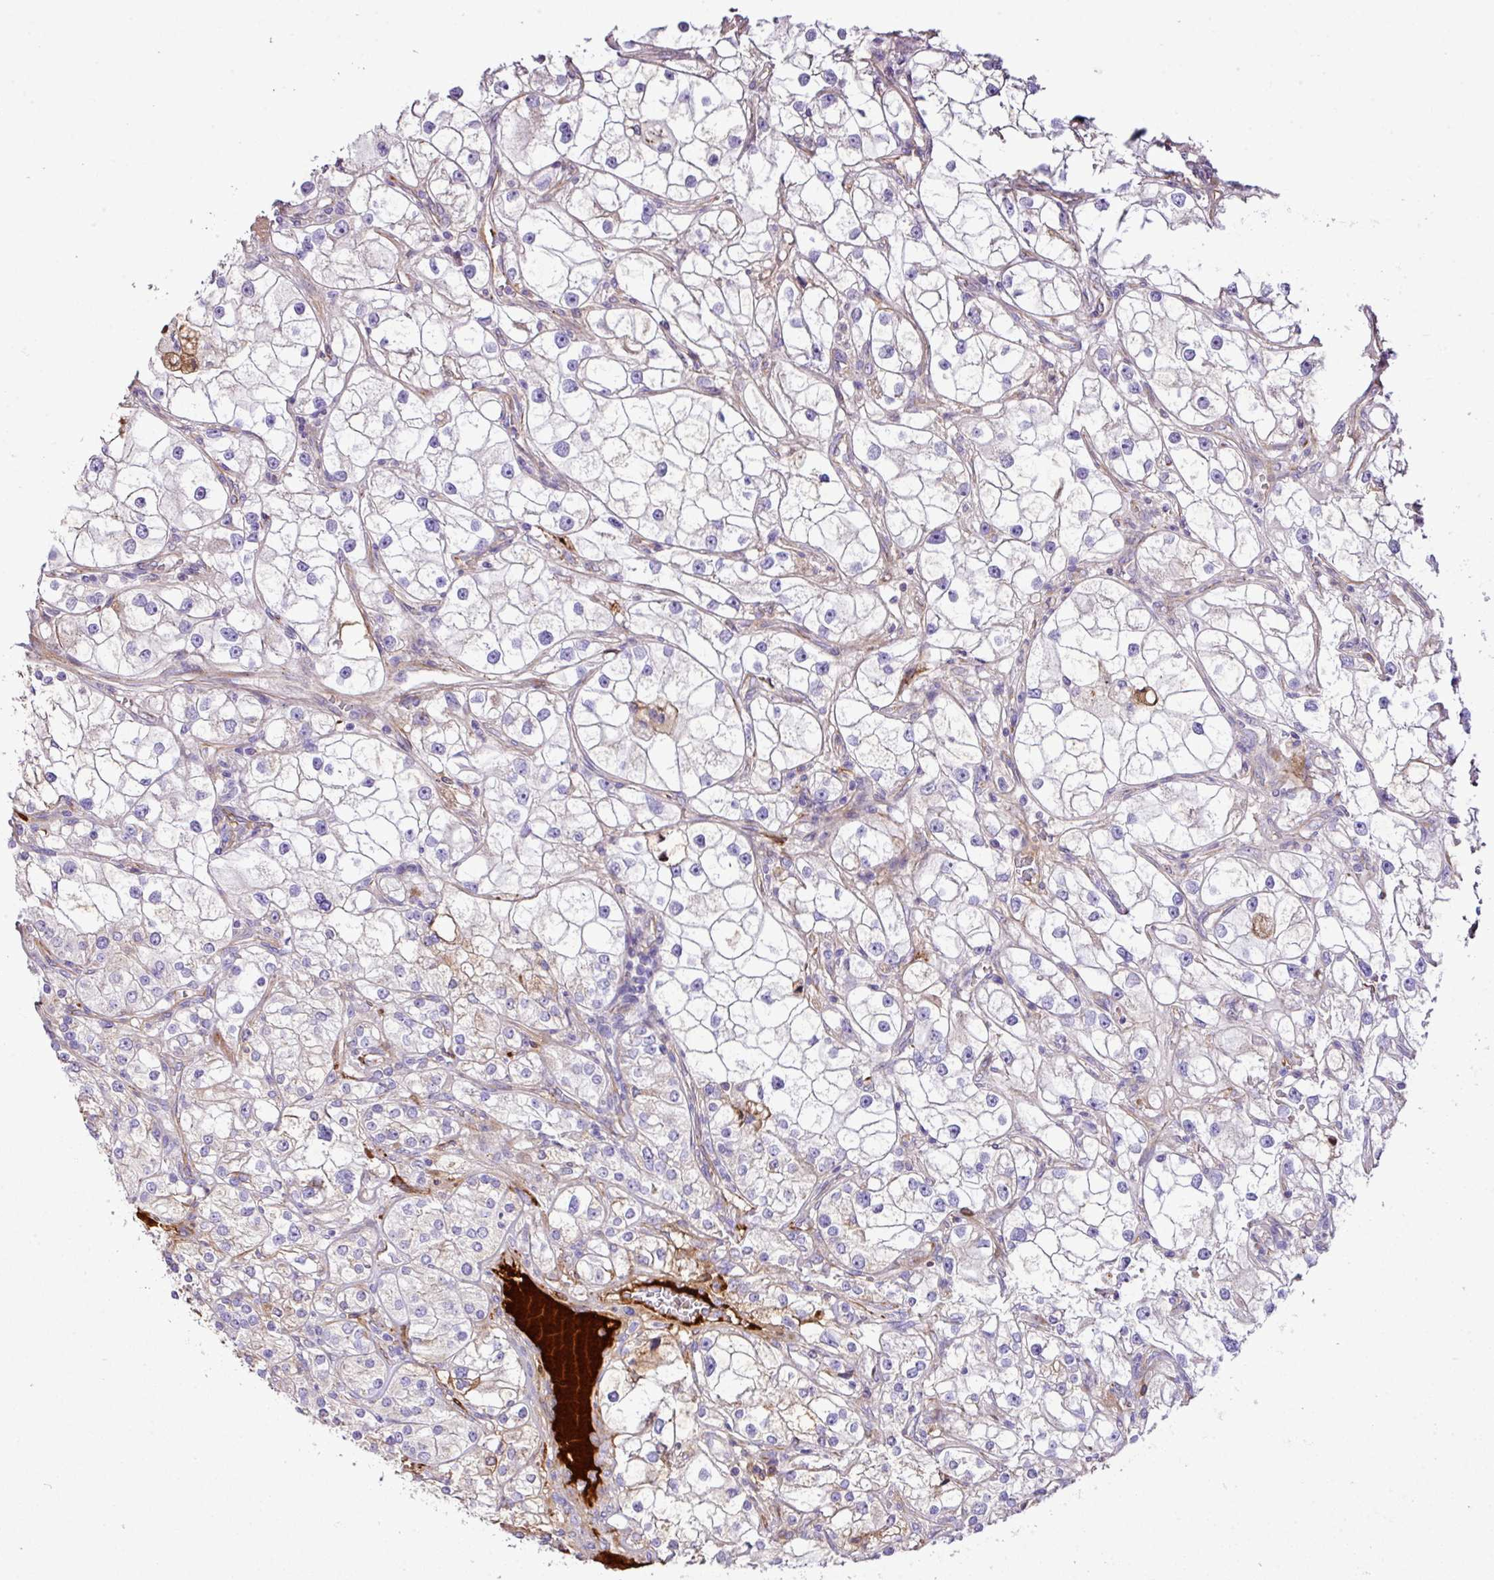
{"staining": {"intensity": "weak", "quantity": "<25%", "location": "cytoplasmic/membranous"}, "tissue": "renal cancer", "cell_type": "Tumor cells", "image_type": "cancer", "snomed": [{"axis": "morphology", "description": "Adenocarcinoma, NOS"}, {"axis": "topography", "description": "Kidney"}], "caption": "A histopathology image of human renal cancer is negative for staining in tumor cells.", "gene": "CTXN2", "patient": {"sex": "male", "age": 77}}